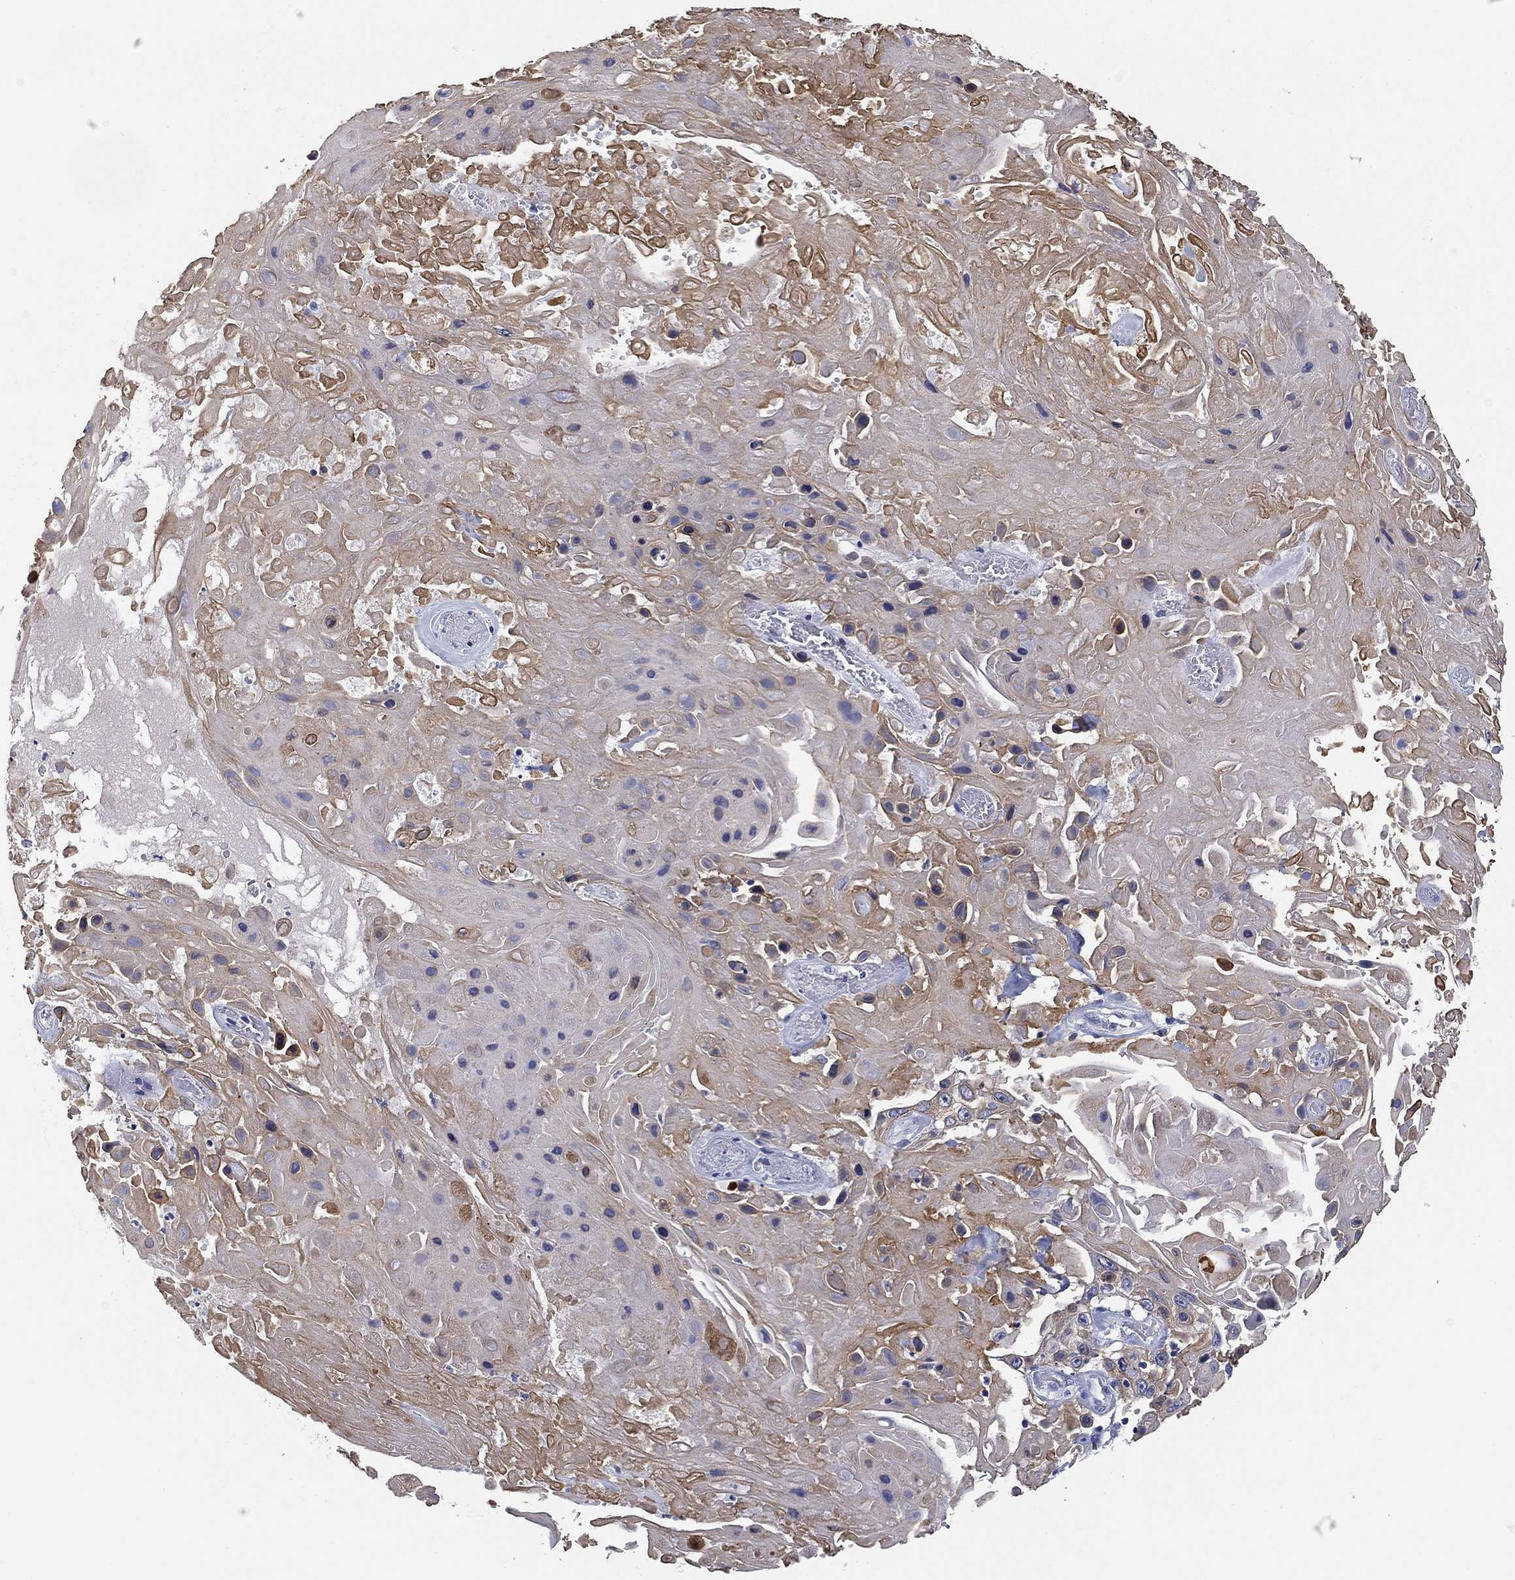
{"staining": {"intensity": "weak", "quantity": "25%-75%", "location": "cytoplasmic/membranous"}, "tissue": "skin cancer", "cell_type": "Tumor cells", "image_type": "cancer", "snomed": [{"axis": "morphology", "description": "Squamous cell carcinoma, NOS"}, {"axis": "topography", "description": "Skin"}], "caption": "Immunohistochemistry (IHC) of skin squamous cell carcinoma shows low levels of weak cytoplasmic/membranous expression in about 25%-75% of tumor cells.", "gene": "CLUL1", "patient": {"sex": "male", "age": 82}}